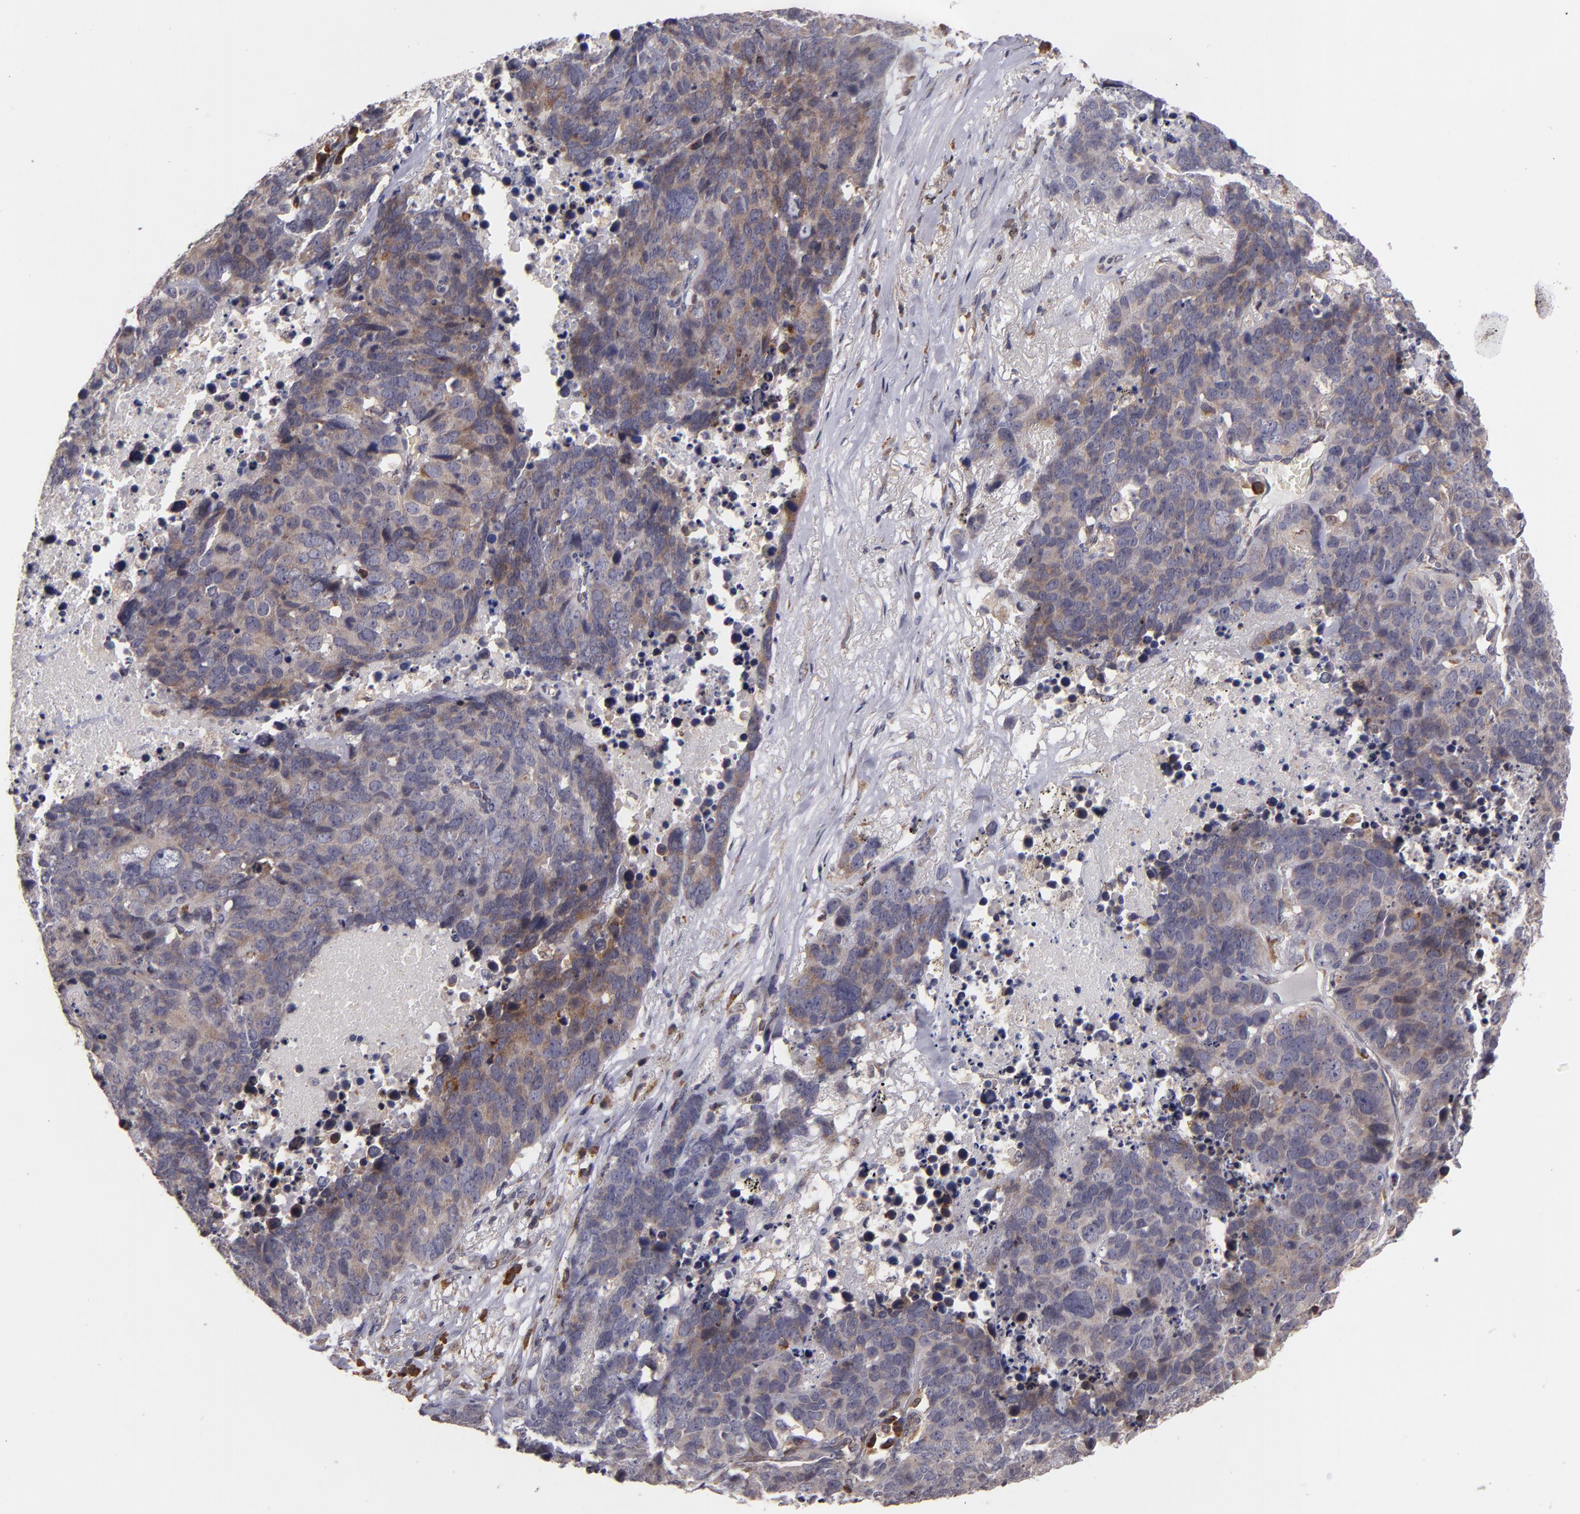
{"staining": {"intensity": "negative", "quantity": "none", "location": "none"}, "tissue": "lung cancer", "cell_type": "Tumor cells", "image_type": "cancer", "snomed": [{"axis": "morphology", "description": "Carcinoid, malignant, NOS"}, {"axis": "topography", "description": "Lung"}], "caption": "A high-resolution image shows IHC staining of lung cancer, which demonstrates no significant positivity in tumor cells.", "gene": "CASP1", "patient": {"sex": "male", "age": 60}}